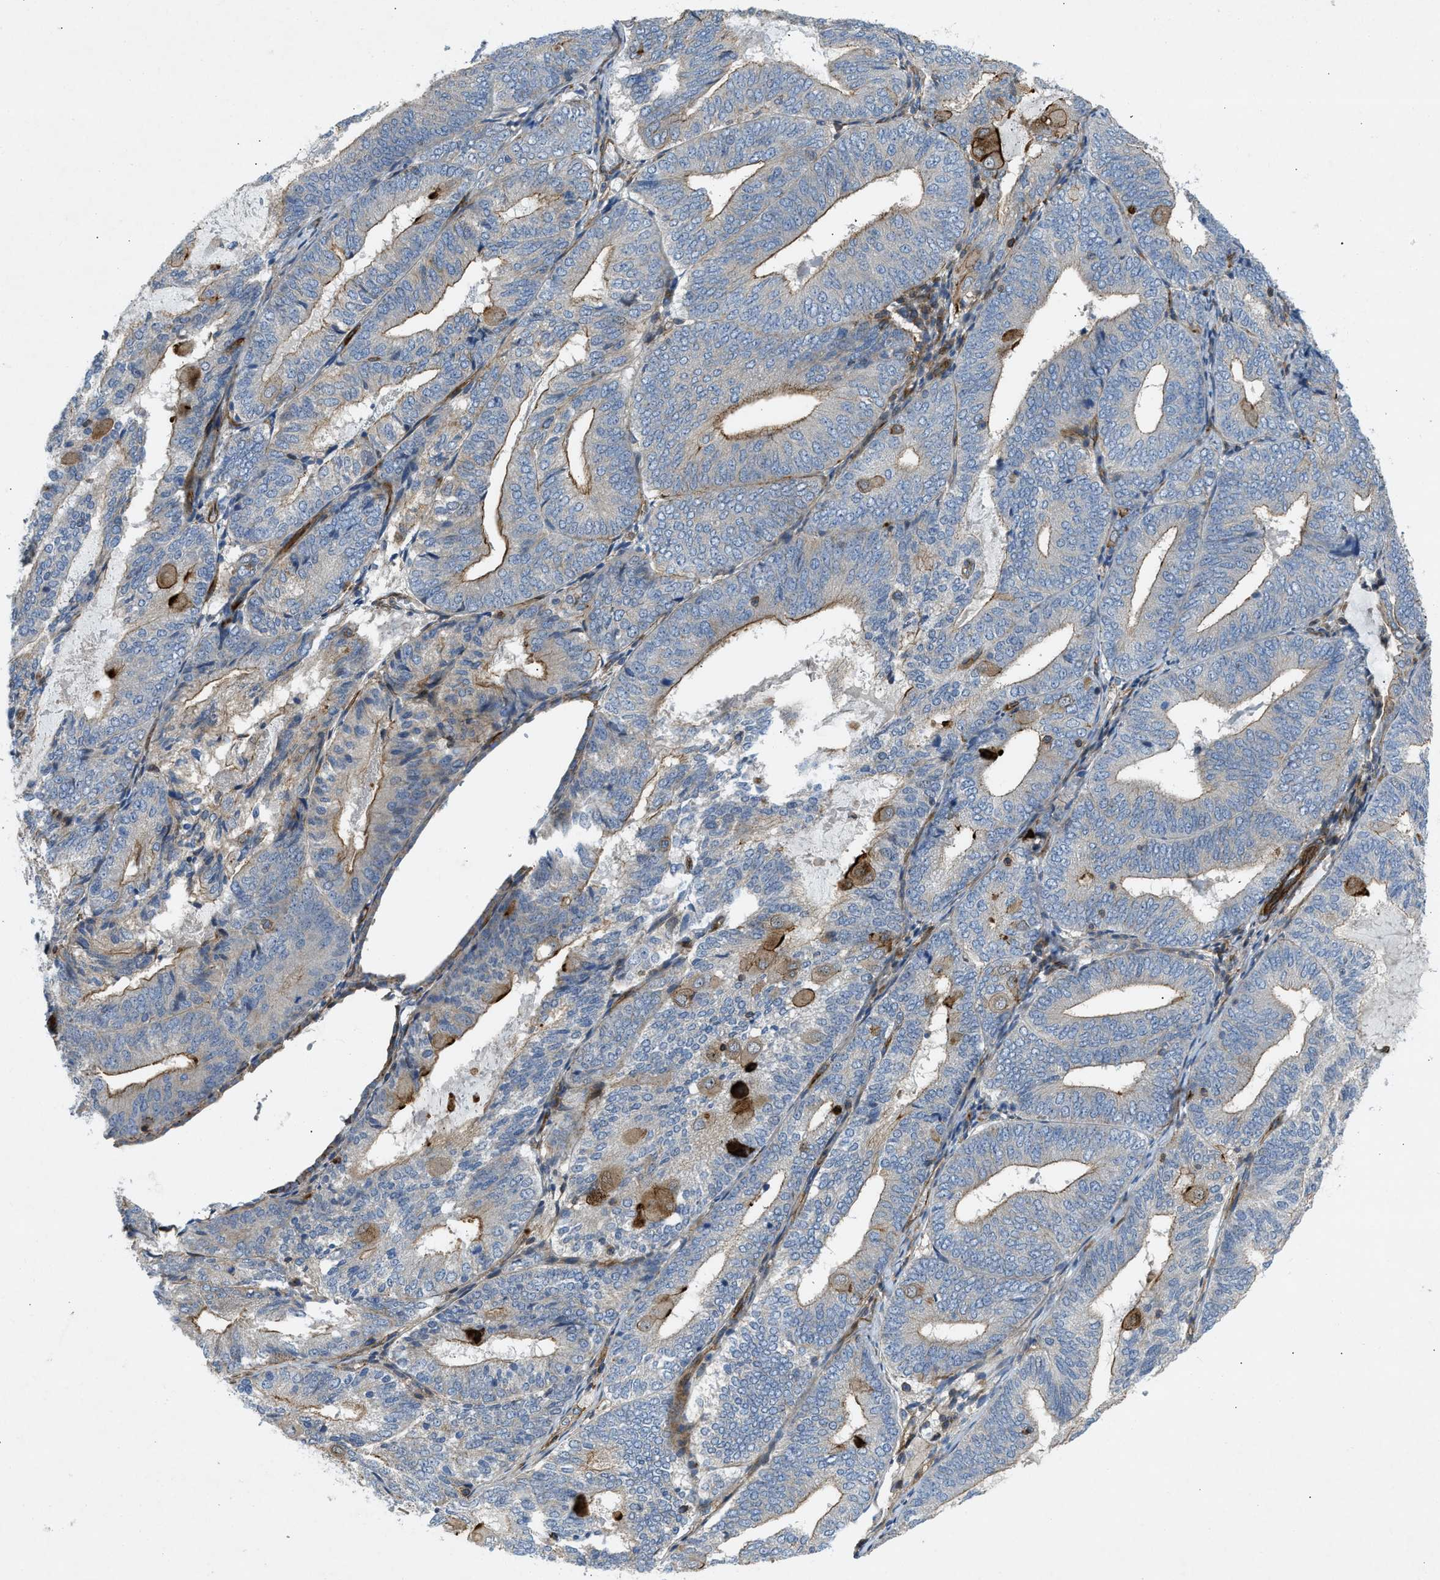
{"staining": {"intensity": "moderate", "quantity": "25%-75%", "location": "cytoplasmic/membranous"}, "tissue": "endometrial cancer", "cell_type": "Tumor cells", "image_type": "cancer", "snomed": [{"axis": "morphology", "description": "Adenocarcinoma, NOS"}, {"axis": "topography", "description": "Endometrium"}], "caption": "Tumor cells demonstrate medium levels of moderate cytoplasmic/membranous expression in approximately 25%-75% of cells in human adenocarcinoma (endometrial).", "gene": "NYNRIN", "patient": {"sex": "female", "age": 81}}